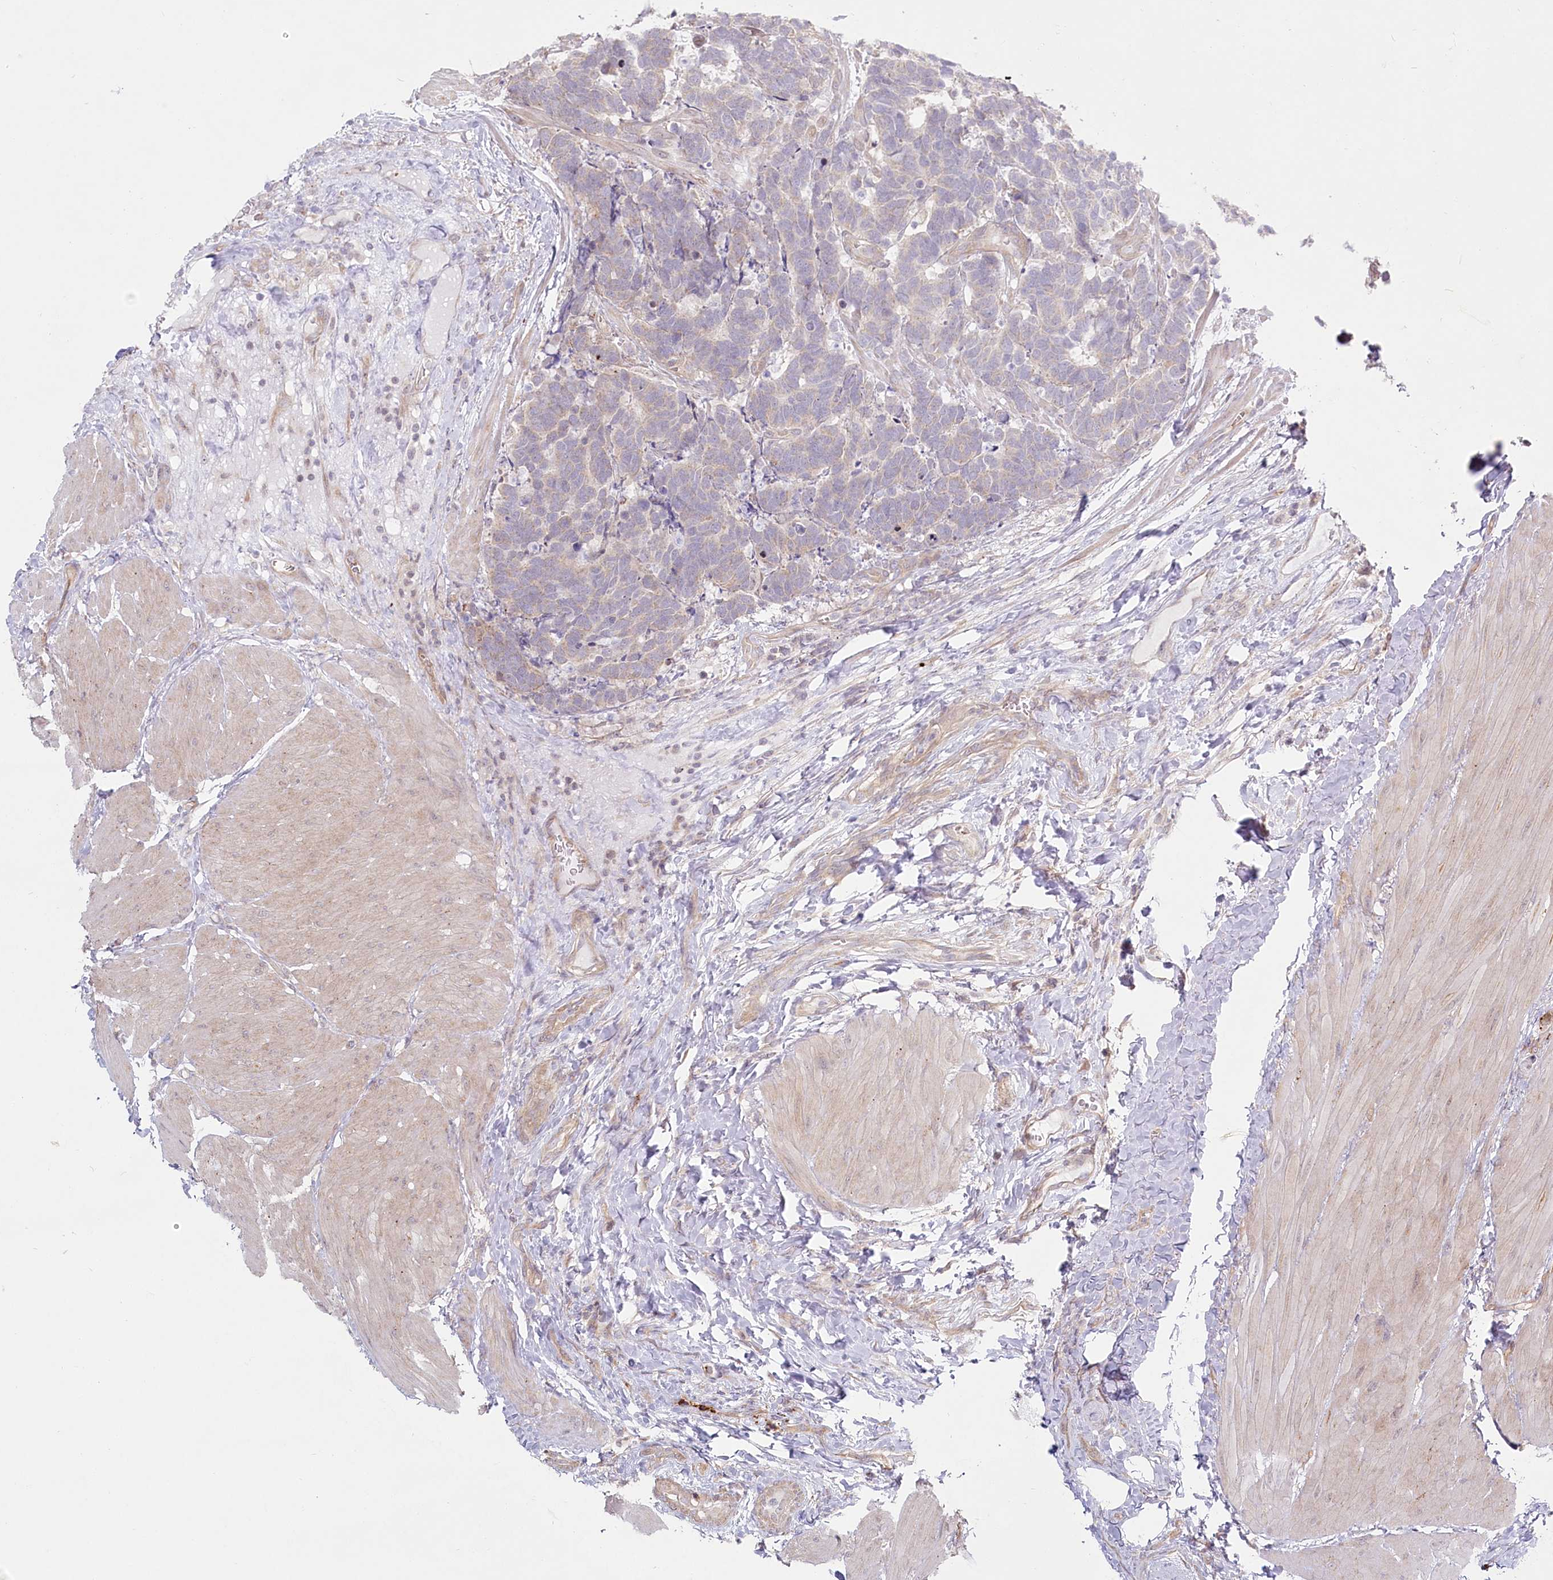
{"staining": {"intensity": "negative", "quantity": "none", "location": "none"}, "tissue": "carcinoid", "cell_type": "Tumor cells", "image_type": "cancer", "snomed": [{"axis": "morphology", "description": "Carcinoma, NOS"}, {"axis": "morphology", "description": "Carcinoid, malignant, NOS"}, {"axis": "topography", "description": "Urinary bladder"}], "caption": "DAB (3,3'-diaminobenzidine) immunohistochemical staining of carcinoid shows no significant positivity in tumor cells.", "gene": "SPINK13", "patient": {"sex": "male", "age": 57}}